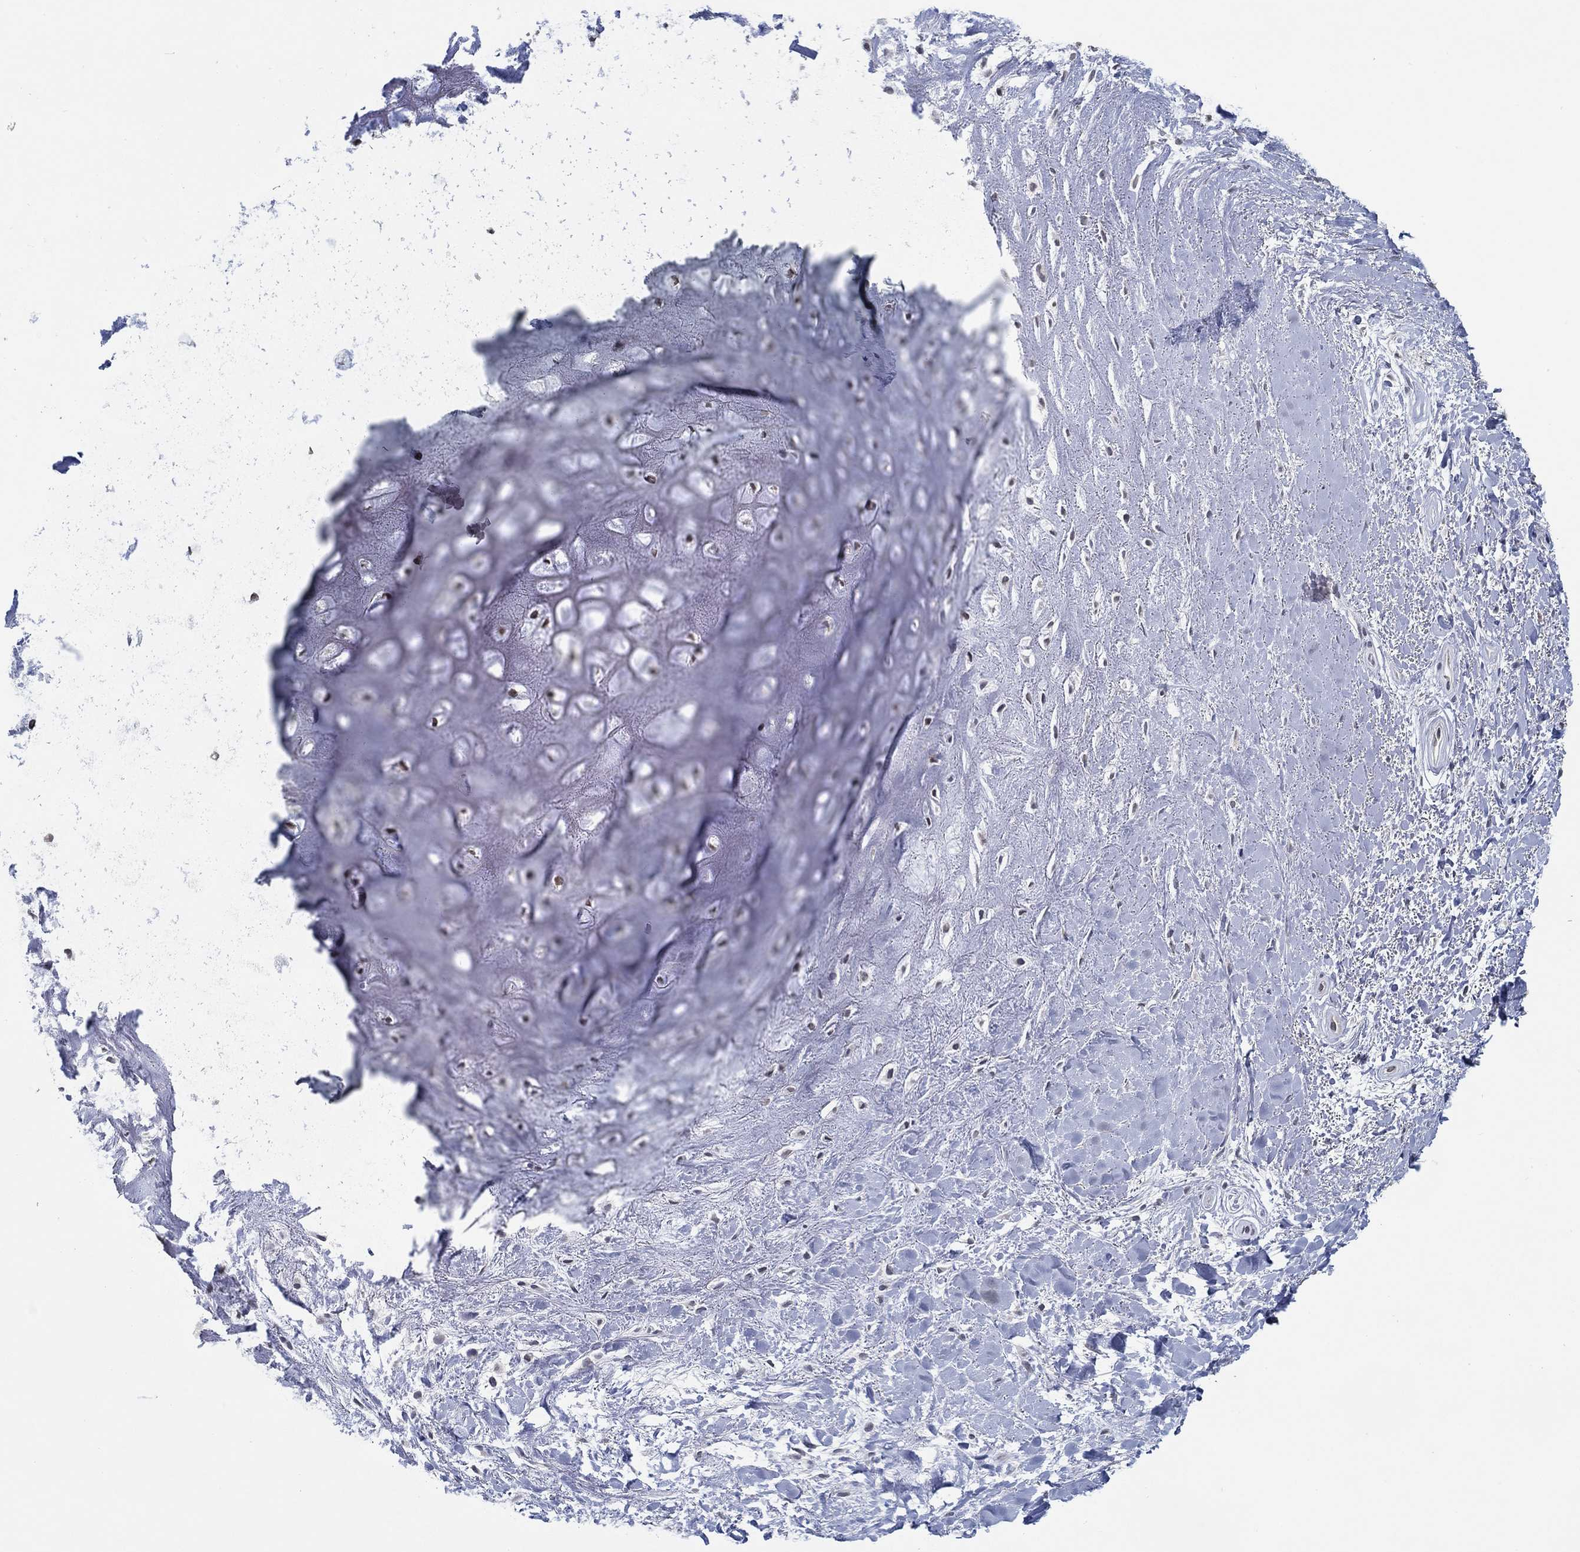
{"staining": {"intensity": "negative", "quantity": "none", "location": "none"}, "tissue": "adipose tissue", "cell_type": "Adipocytes", "image_type": "normal", "snomed": [{"axis": "morphology", "description": "Normal tissue, NOS"}, {"axis": "morphology", "description": "Squamous cell carcinoma, NOS"}, {"axis": "topography", "description": "Cartilage tissue"}, {"axis": "topography", "description": "Head-Neck"}], "caption": "High magnification brightfield microscopy of normal adipose tissue stained with DAB (brown) and counterstained with hematoxylin (blue): adipocytes show no significant expression.", "gene": "NUP155", "patient": {"sex": "male", "age": 62}}